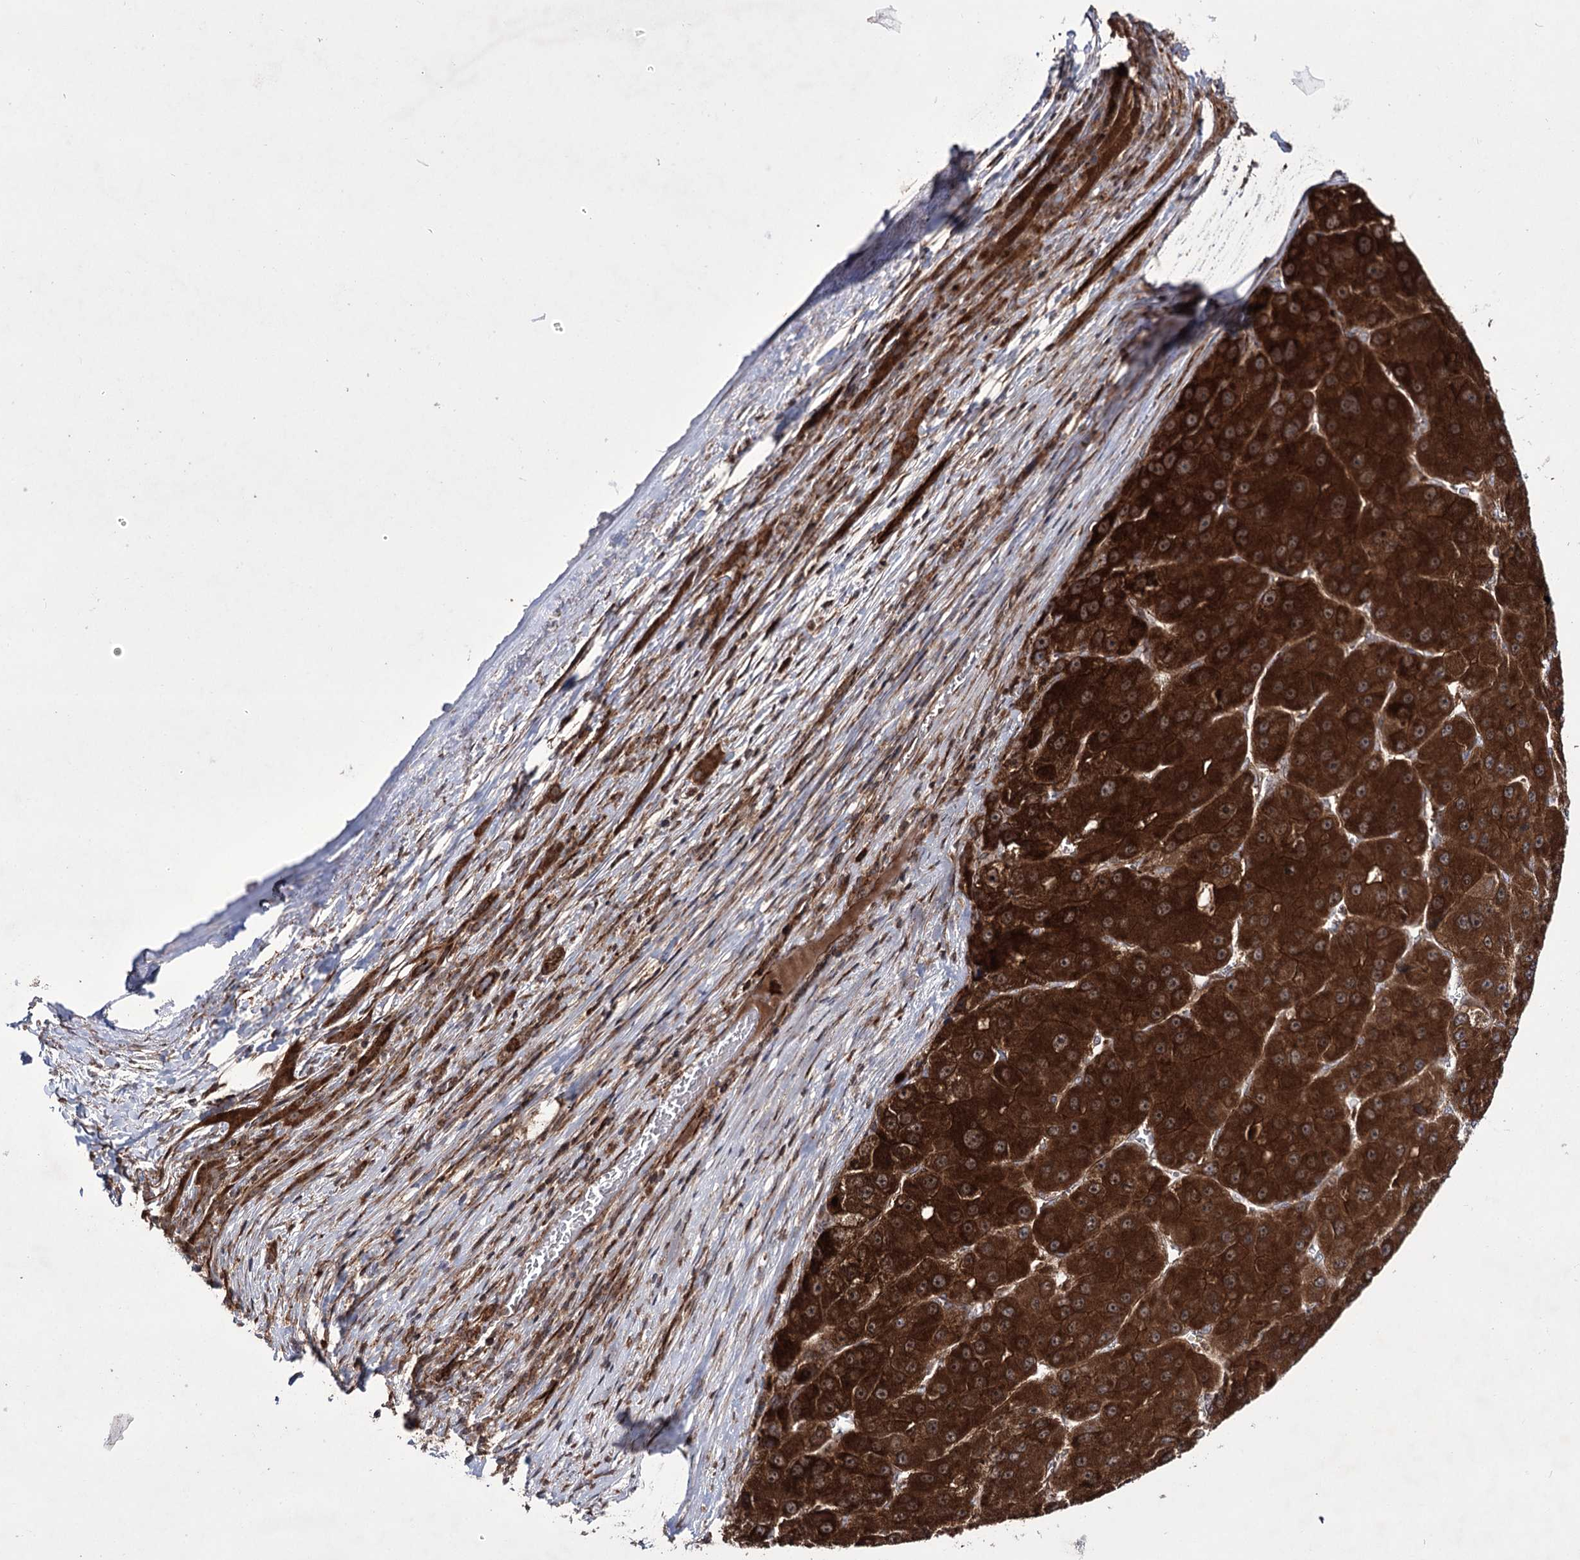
{"staining": {"intensity": "strong", "quantity": ">75%", "location": "cytoplasmic/membranous"}, "tissue": "liver cancer", "cell_type": "Tumor cells", "image_type": "cancer", "snomed": [{"axis": "morphology", "description": "Carcinoma, Hepatocellular, NOS"}, {"axis": "topography", "description": "Liver"}], "caption": "An image of human liver hepatocellular carcinoma stained for a protein shows strong cytoplasmic/membranous brown staining in tumor cells. (brown staining indicates protein expression, while blue staining denotes nuclei).", "gene": "HECTD2", "patient": {"sex": "female", "age": 73}}